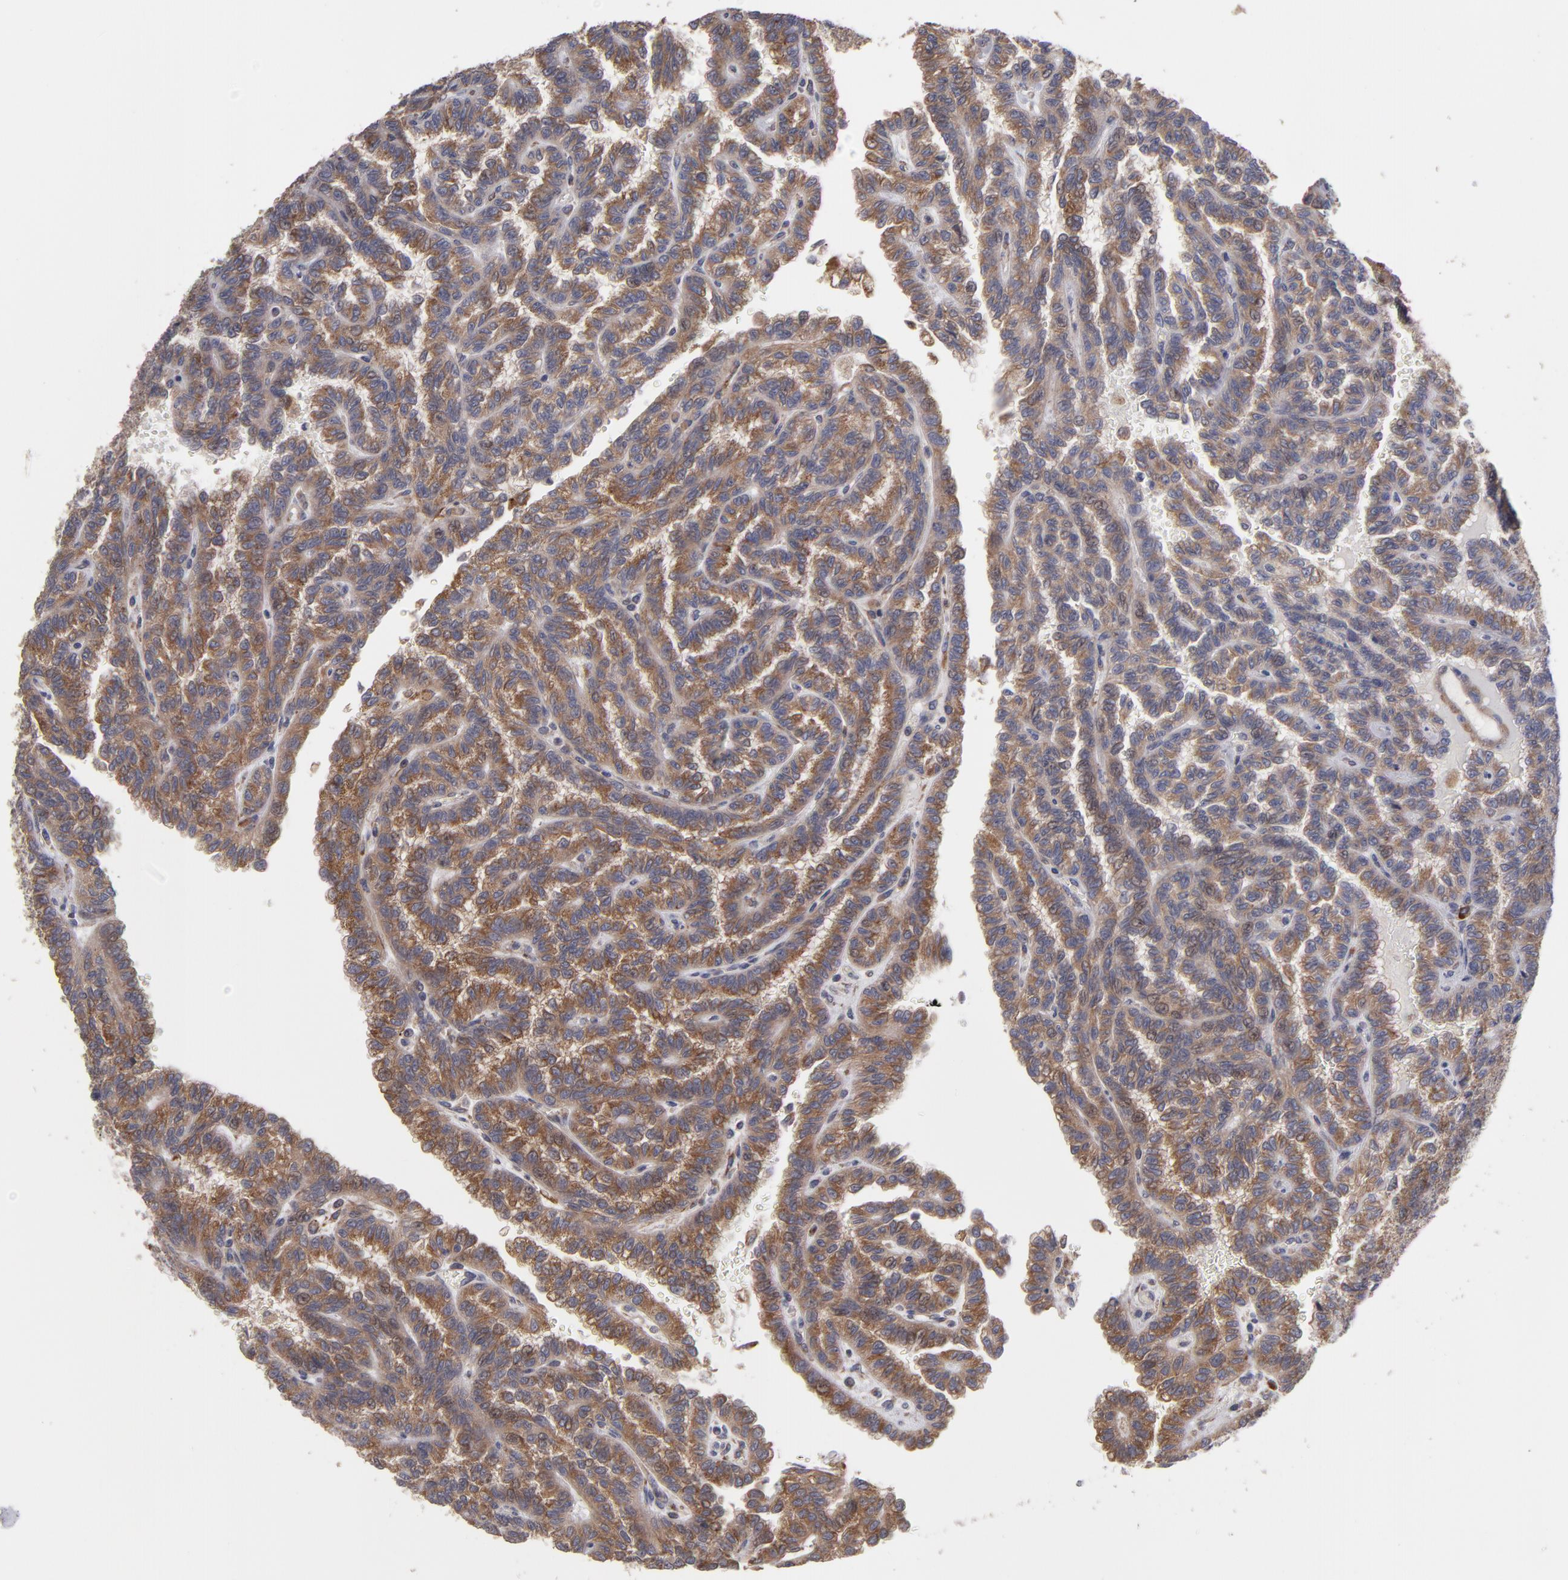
{"staining": {"intensity": "moderate", "quantity": "25%-75%", "location": "cytoplasmic/membranous"}, "tissue": "renal cancer", "cell_type": "Tumor cells", "image_type": "cancer", "snomed": [{"axis": "morphology", "description": "Inflammation, NOS"}, {"axis": "morphology", "description": "Adenocarcinoma, NOS"}, {"axis": "topography", "description": "Kidney"}], "caption": "Renal adenocarcinoma was stained to show a protein in brown. There is medium levels of moderate cytoplasmic/membranous staining in approximately 25%-75% of tumor cells.", "gene": "SND1", "patient": {"sex": "male", "age": 68}}